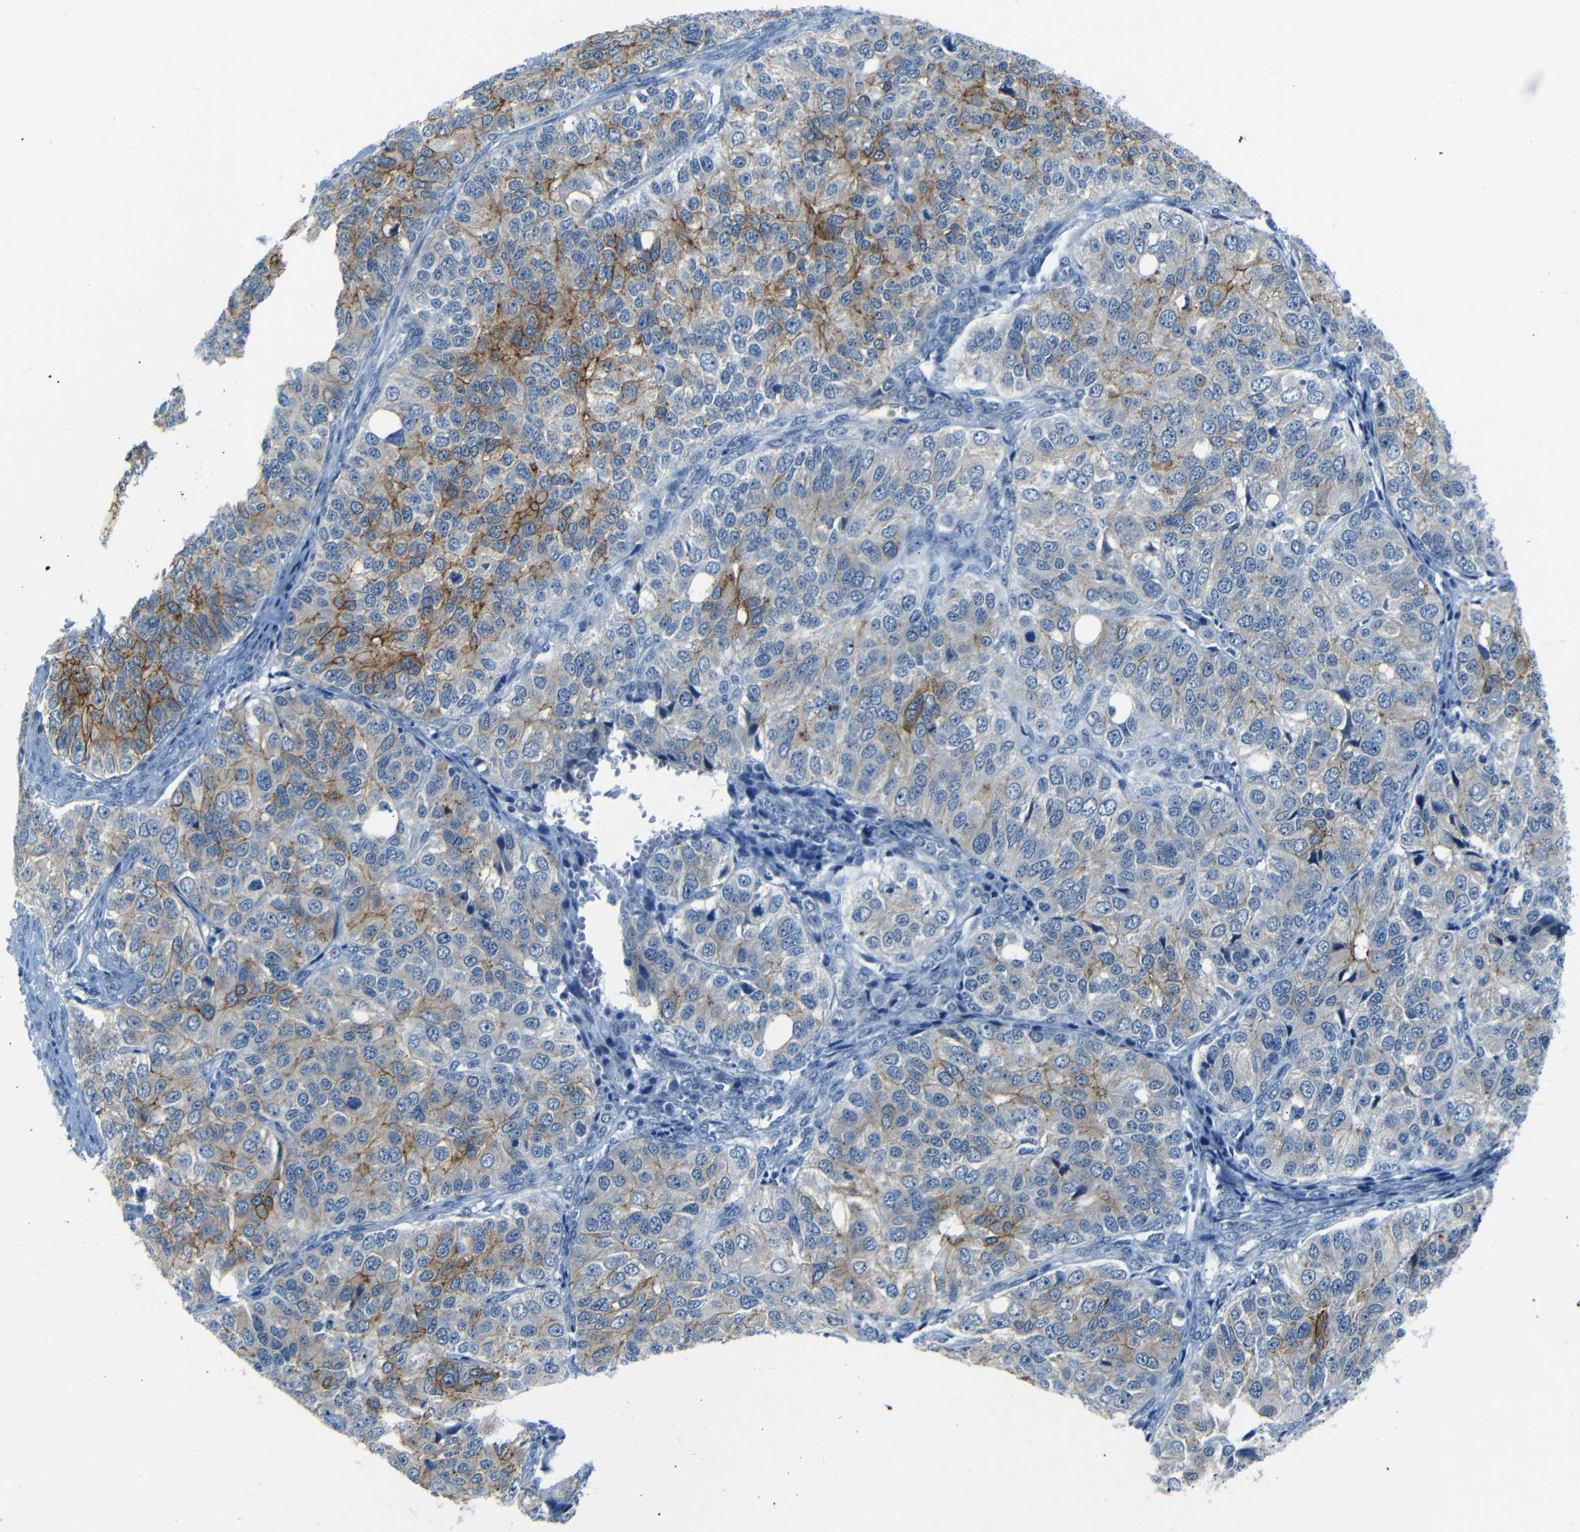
{"staining": {"intensity": "moderate", "quantity": "25%-75%", "location": "cytoplasmic/membranous"}, "tissue": "ovarian cancer", "cell_type": "Tumor cells", "image_type": "cancer", "snomed": [{"axis": "morphology", "description": "Carcinoma, endometroid"}, {"axis": "topography", "description": "Ovary"}], "caption": "Immunohistochemical staining of human ovarian cancer (endometroid carcinoma) reveals medium levels of moderate cytoplasmic/membranous protein staining in approximately 25%-75% of tumor cells.", "gene": "ANK3", "patient": {"sex": "female", "age": 51}}